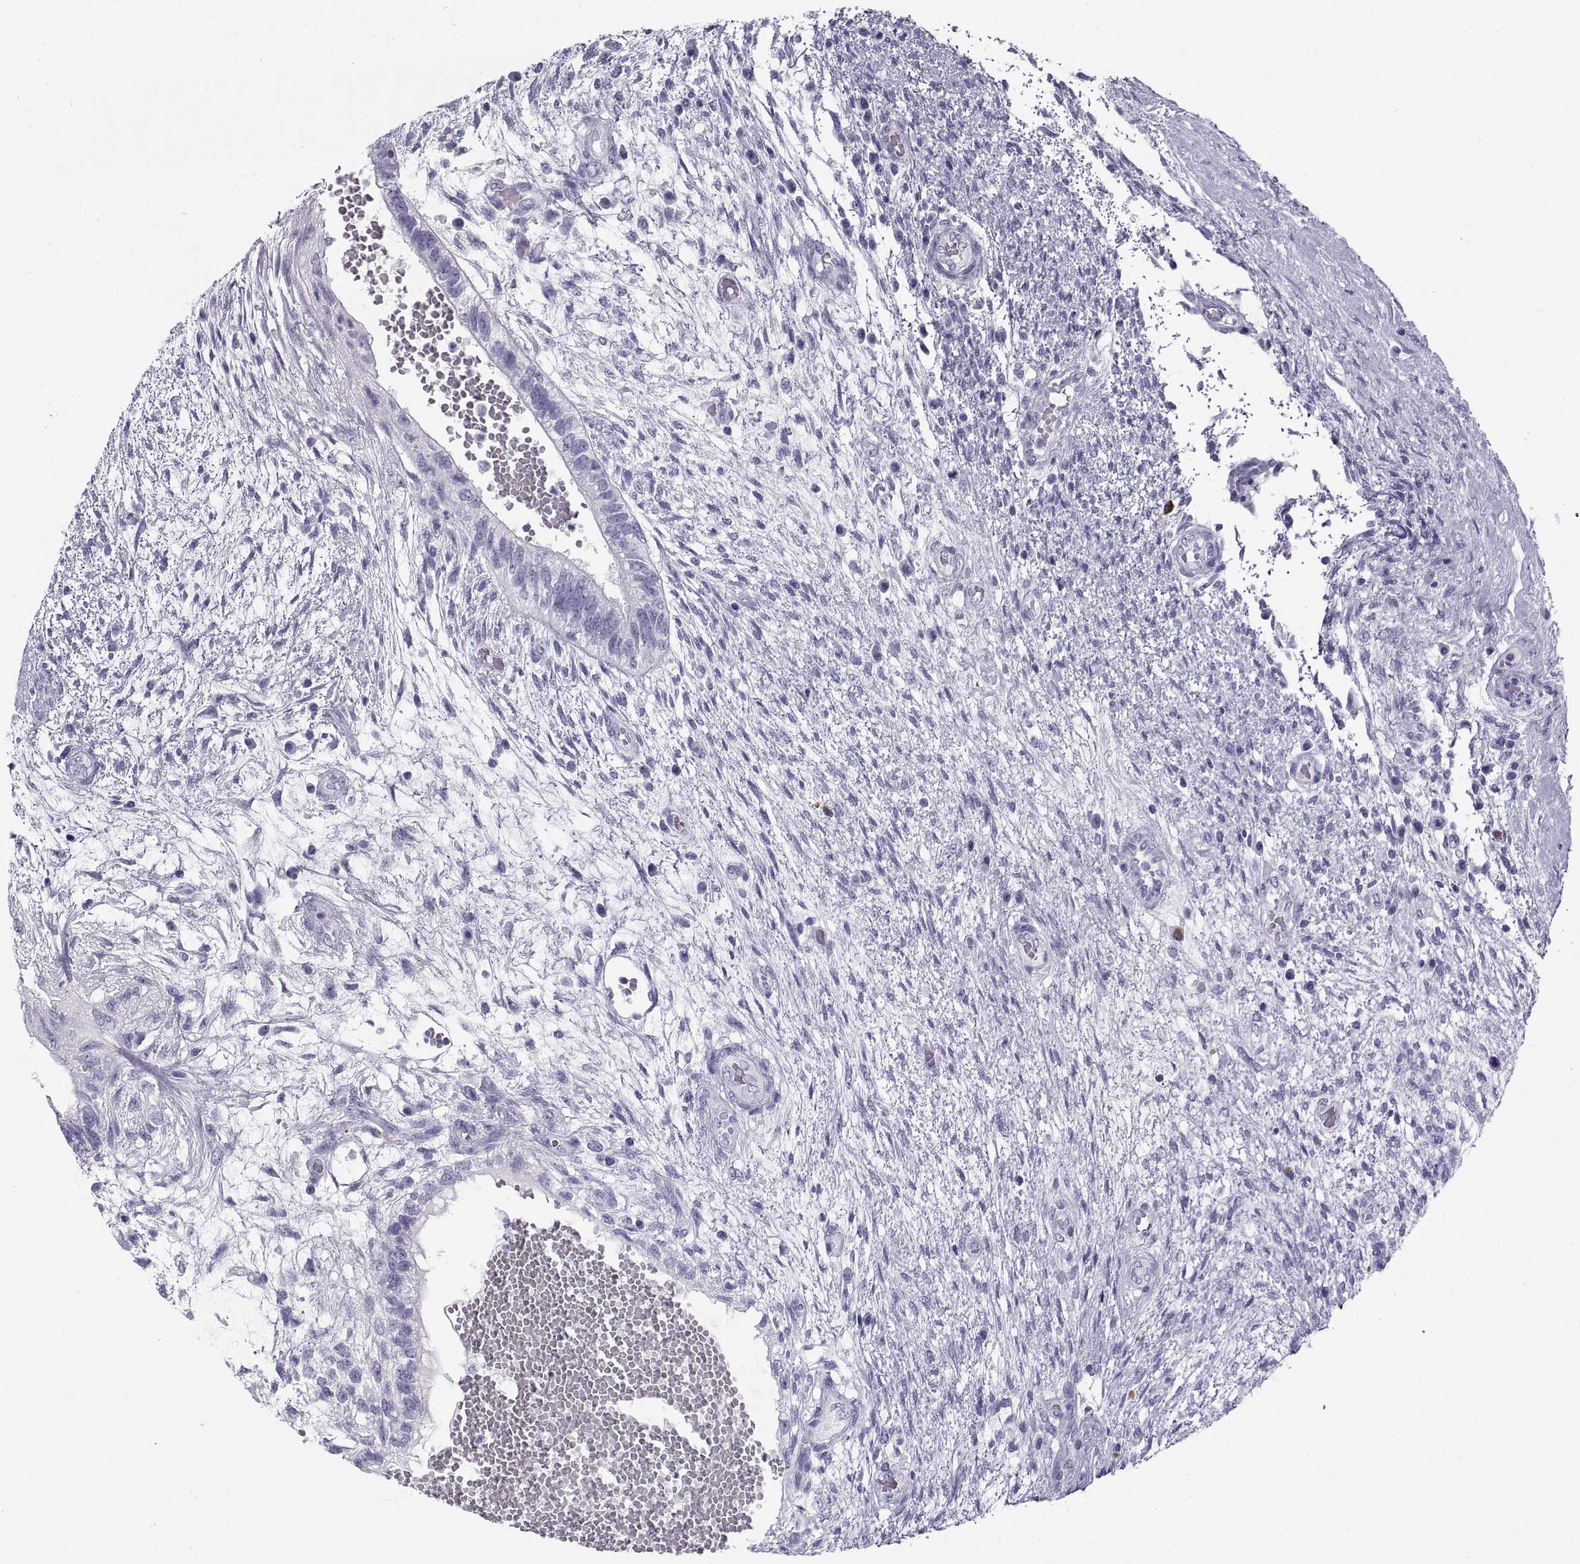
{"staining": {"intensity": "negative", "quantity": "none", "location": "none"}, "tissue": "testis cancer", "cell_type": "Tumor cells", "image_type": "cancer", "snomed": [{"axis": "morphology", "description": "Normal tissue, NOS"}, {"axis": "morphology", "description": "Carcinoma, Embryonal, NOS"}, {"axis": "topography", "description": "Testis"}, {"axis": "topography", "description": "Epididymis"}], "caption": "IHC of human testis embryonal carcinoma reveals no expression in tumor cells.", "gene": "CT47A10", "patient": {"sex": "male", "age": 32}}